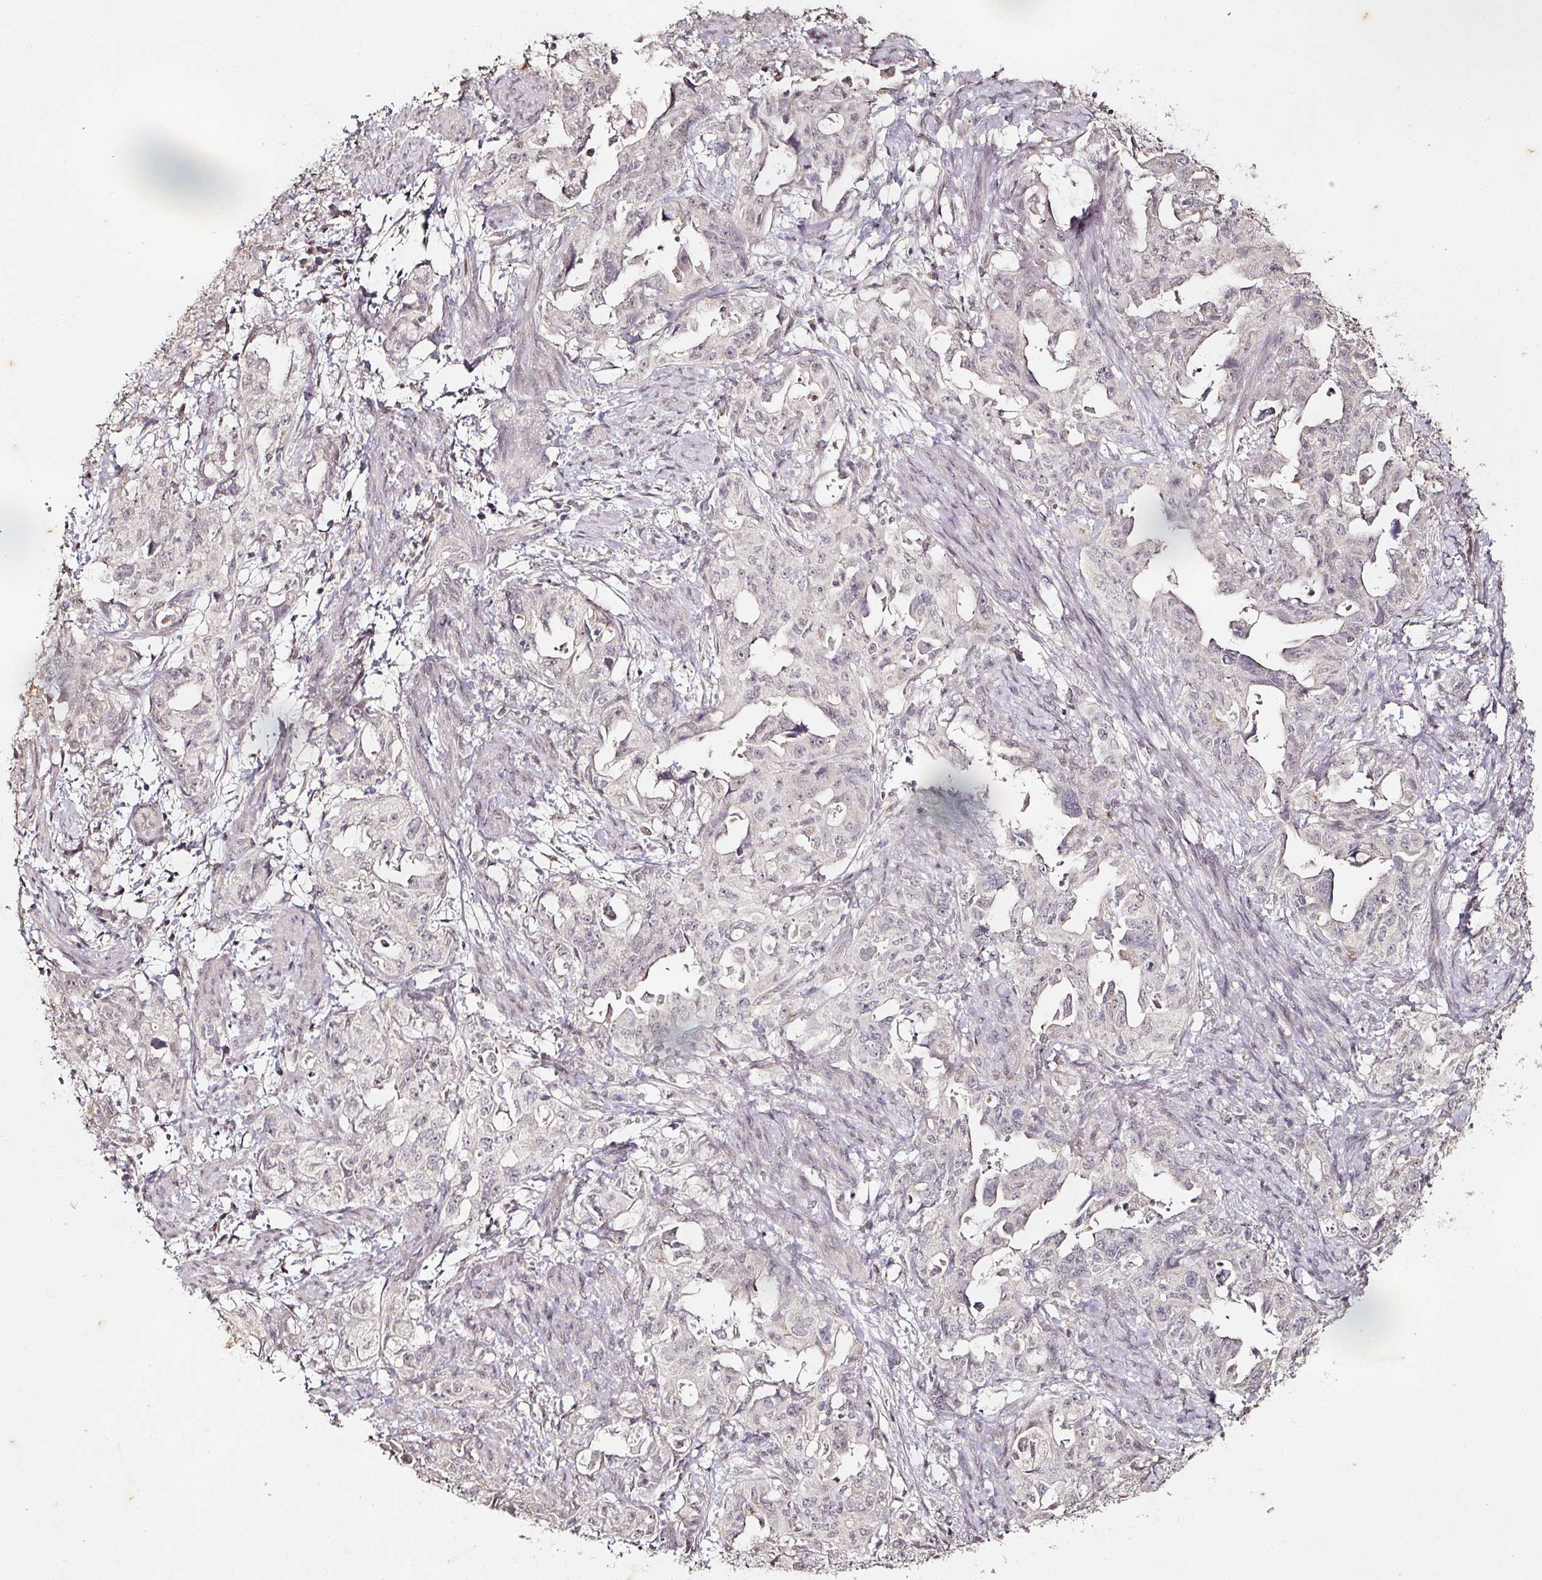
{"staining": {"intensity": "negative", "quantity": "none", "location": "none"}, "tissue": "endometrial cancer", "cell_type": "Tumor cells", "image_type": "cancer", "snomed": [{"axis": "morphology", "description": "Adenocarcinoma, NOS"}, {"axis": "topography", "description": "Endometrium"}], "caption": "Adenocarcinoma (endometrial) was stained to show a protein in brown. There is no significant positivity in tumor cells.", "gene": "CAPN5", "patient": {"sex": "female", "age": 65}}